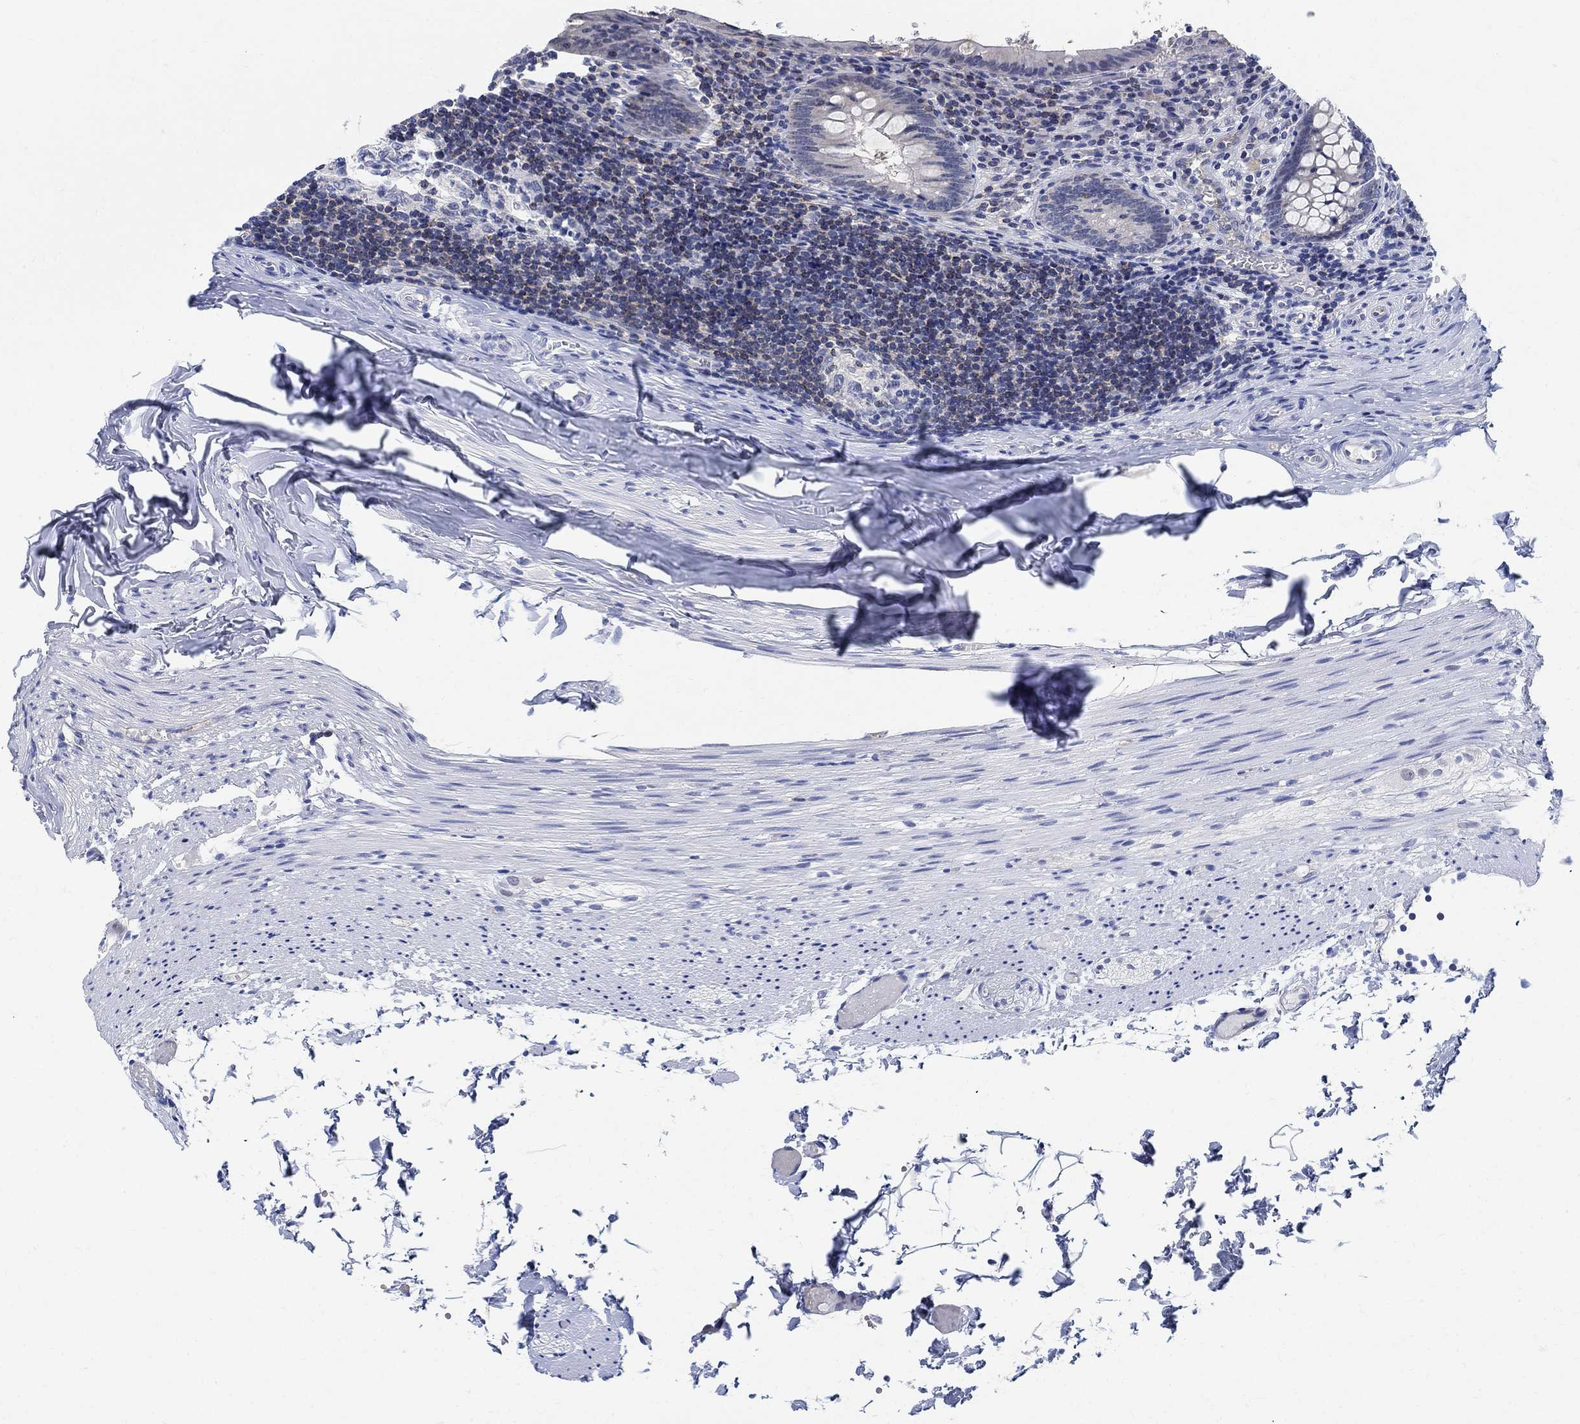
{"staining": {"intensity": "negative", "quantity": "none", "location": "none"}, "tissue": "appendix", "cell_type": "Glandular cells", "image_type": "normal", "snomed": [{"axis": "morphology", "description": "Normal tissue, NOS"}, {"axis": "topography", "description": "Appendix"}], "caption": "Immunohistochemical staining of normal human appendix exhibits no significant staining in glandular cells. Nuclei are stained in blue.", "gene": "PHF21B", "patient": {"sex": "female", "age": 23}}